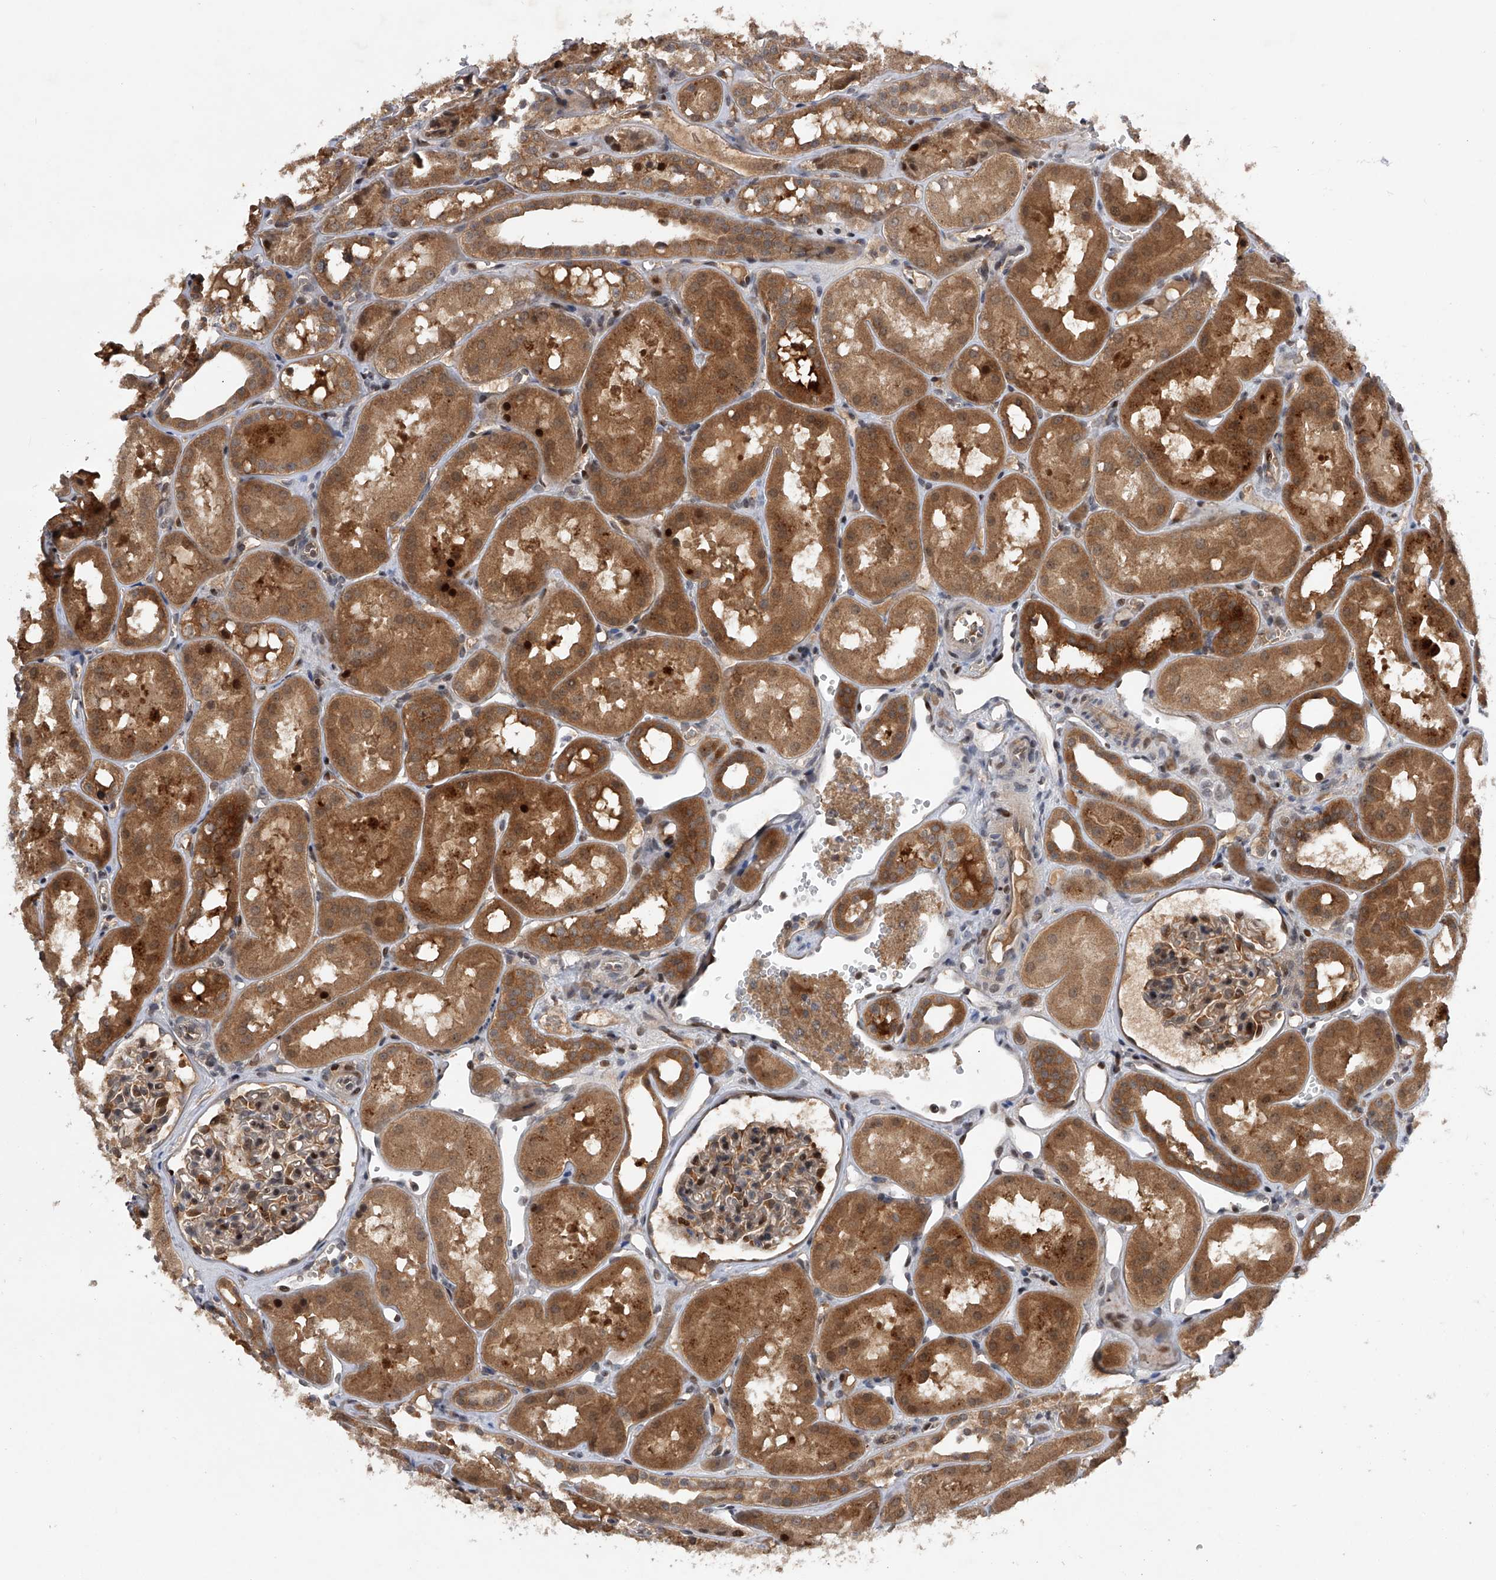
{"staining": {"intensity": "moderate", "quantity": "25%-75%", "location": "cytoplasmic/membranous,nuclear"}, "tissue": "kidney", "cell_type": "Cells in glomeruli", "image_type": "normal", "snomed": [{"axis": "morphology", "description": "Normal tissue, NOS"}, {"axis": "topography", "description": "Kidney"}], "caption": "Cells in glomeruli exhibit moderate cytoplasmic/membranous,nuclear expression in about 25%-75% of cells in unremarkable kidney.", "gene": "RWDD2A", "patient": {"sex": "male", "age": 16}}